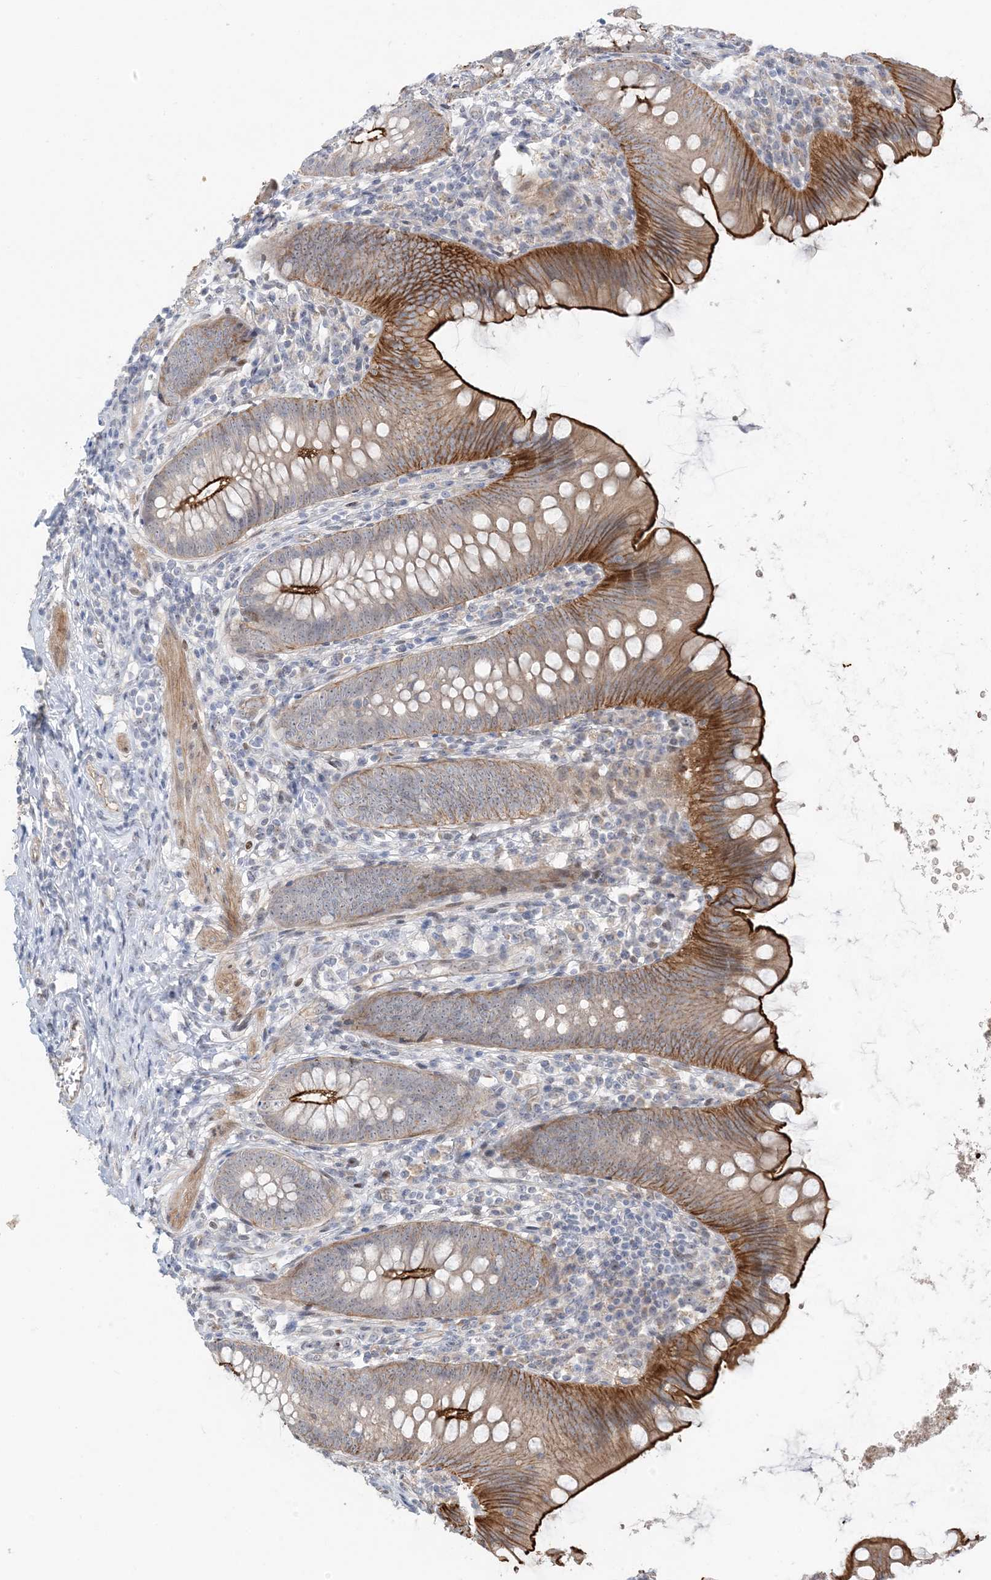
{"staining": {"intensity": "strong", "quantity": "25%-75%", "location": "cytoplasmic/membranous"}, "tissue": "appendix", "cell_type": "Glandular cells", "image_type": "normal", "snomed": [{"axis": "morphology", "description": "Normal tissue, NOS"}, {"axis": "topography", "description": "Appendix"}], "caption": "The micrograph demonstrates staining of benign appendix, revealing strong cytoplasmic/membranous protein positivity (brown color) within glandular cells.", "gene": "IL36B", "patient": {"sex": "female", "age": 62}}